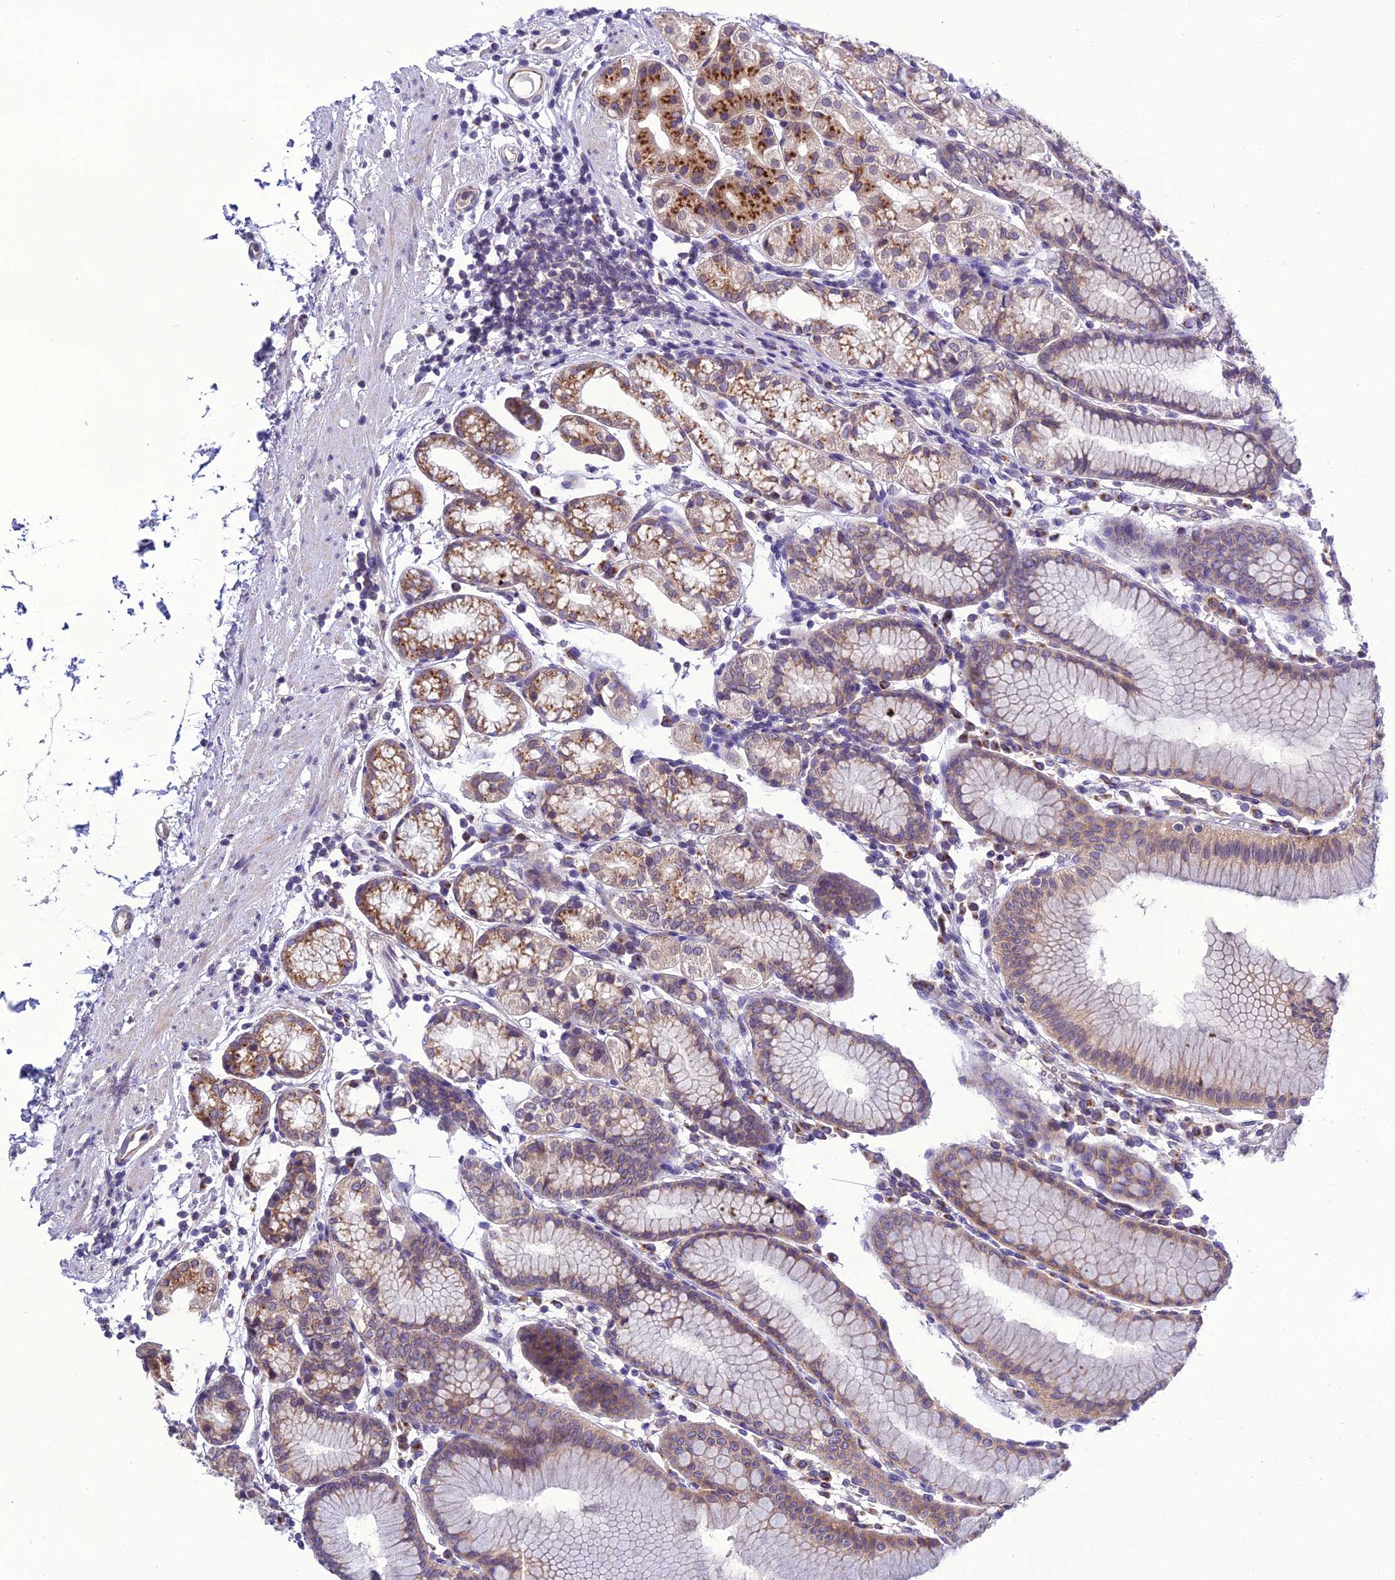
{"staining": {"intensity": "moderate", "quantity": ">75%", "location": "cytoplasmic/membranous"}, "tissue": "stomach", "cell_type": "Glandular cells", "image_type": "normal", "snomed": [{"axis": "morphology", "description": "Normal tissue, NOS"}, {"axis": "topography", "description": "Stomach"}], "caption": "IHC (DAB) staining of unremarkable human stomach exhibits moderate cytoplasmic/membranous protein staining in approximately >75% of glandular cells. IHC stains the protein in brown and the nuclei are stained blue.", "gene": "GOLPH3", "patient": {"sex": "female", "age": 57}}